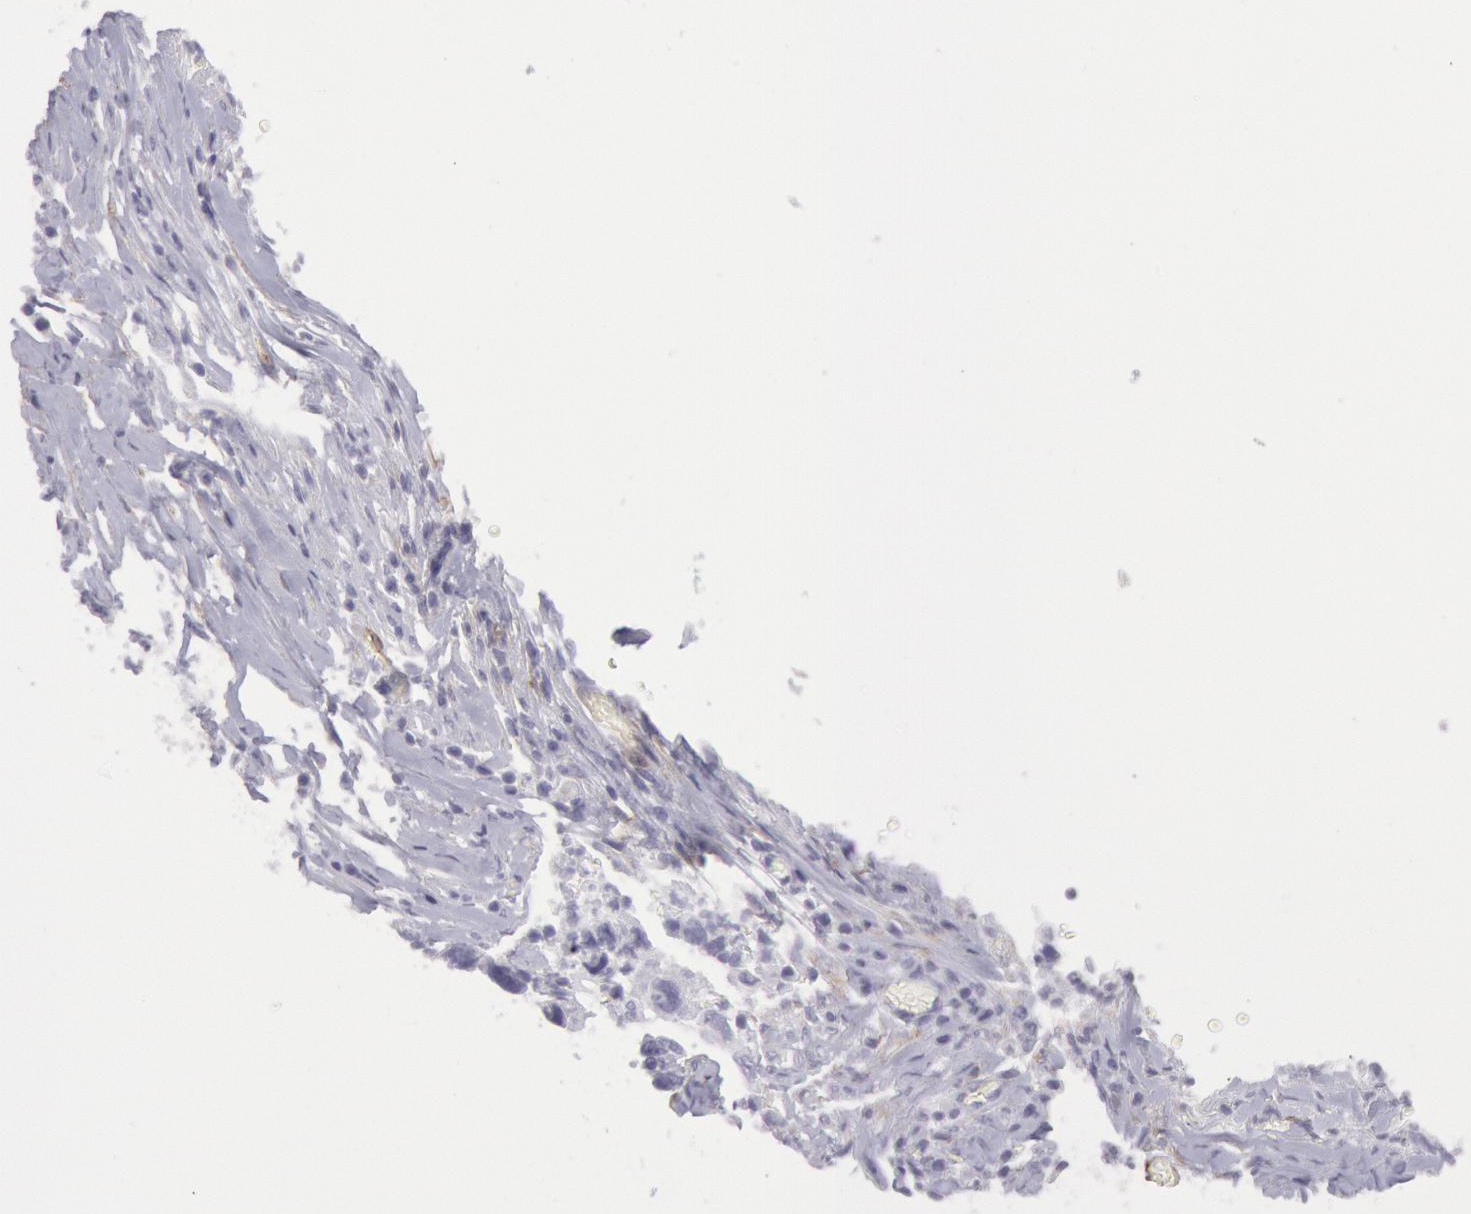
{"staining": {"intensity": "negative", "quantity": "none", "location": "none"}, "tissue": "lung cancer", "cell_type": "Tumor cells", "image_type": "cancer", "snomed": [{"axis": "morphology", "description": "Squamous cell carcinoma, NOS"}, {"axis": "topography", "description": "Lung"}], "caption": "This photomicrograph is of lung cancer (squamous cell carcinoma) stained with IHC to label a protein in brown with the nuclei are counter-stained blue. There is no staining in tumor cells.", "gene": "CDH13", "patient": {"sex": "male", "age": 64}}